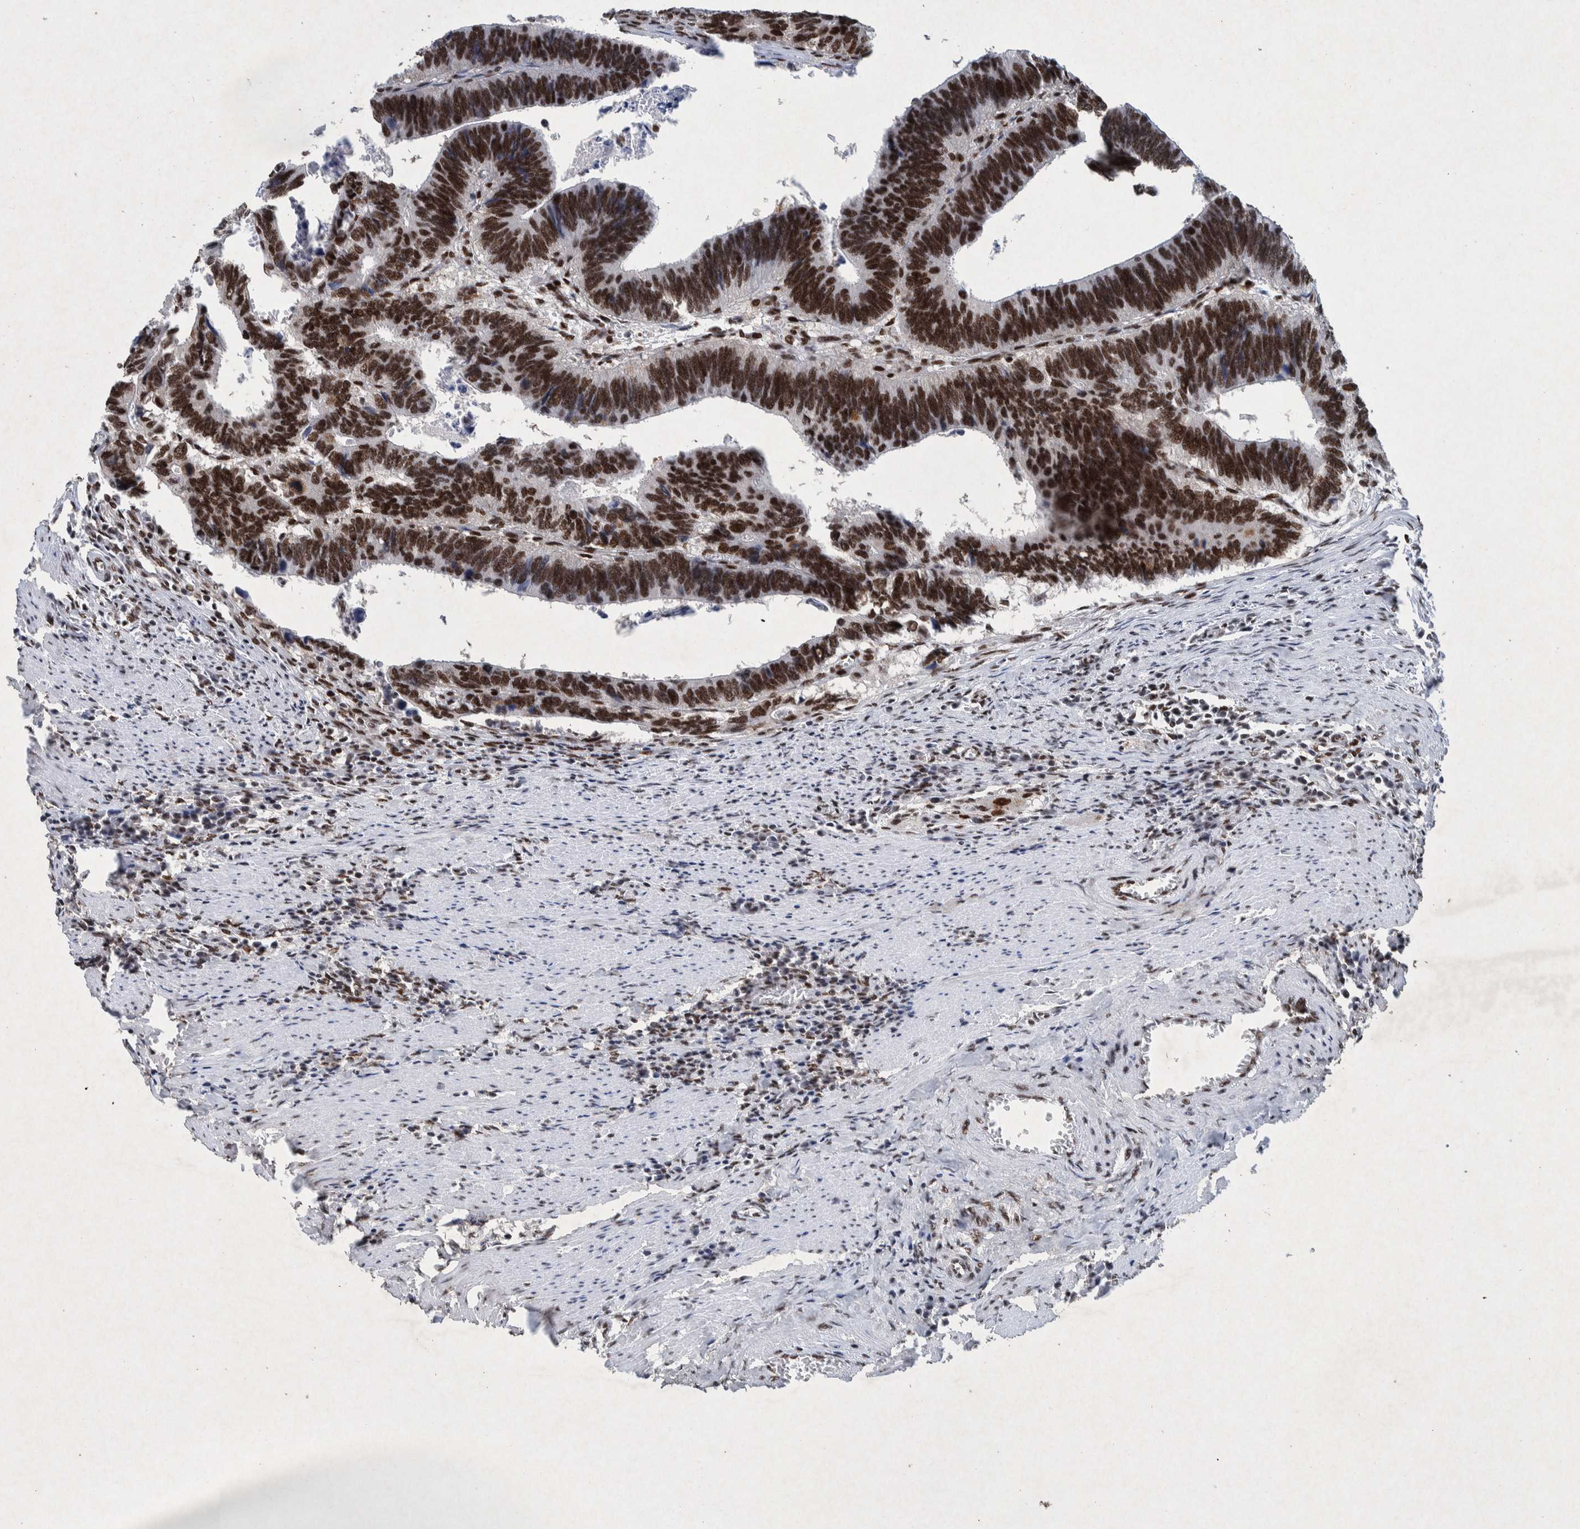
{"staining": {"intensity": "strong", "quantity": ">75%", "location": "nuclear"}, "tissue": "colorectal cancer", "cell_type": "Tumor cells", "image_type": "cancer", "snomed": [{"axis": "morphology", "description": "Adenocarcinoma, NOS"}, {"axis": "topography", "description": "Colon"}], "caption": "This is a photomicrograph of immunohistochemistry staining of colorectal cancer (adenocarcinoma), which shows strong positivity in the nuclear of tumor cells.", "gene": "TAF10", "patient": {"sex": "male", "age": 72}}